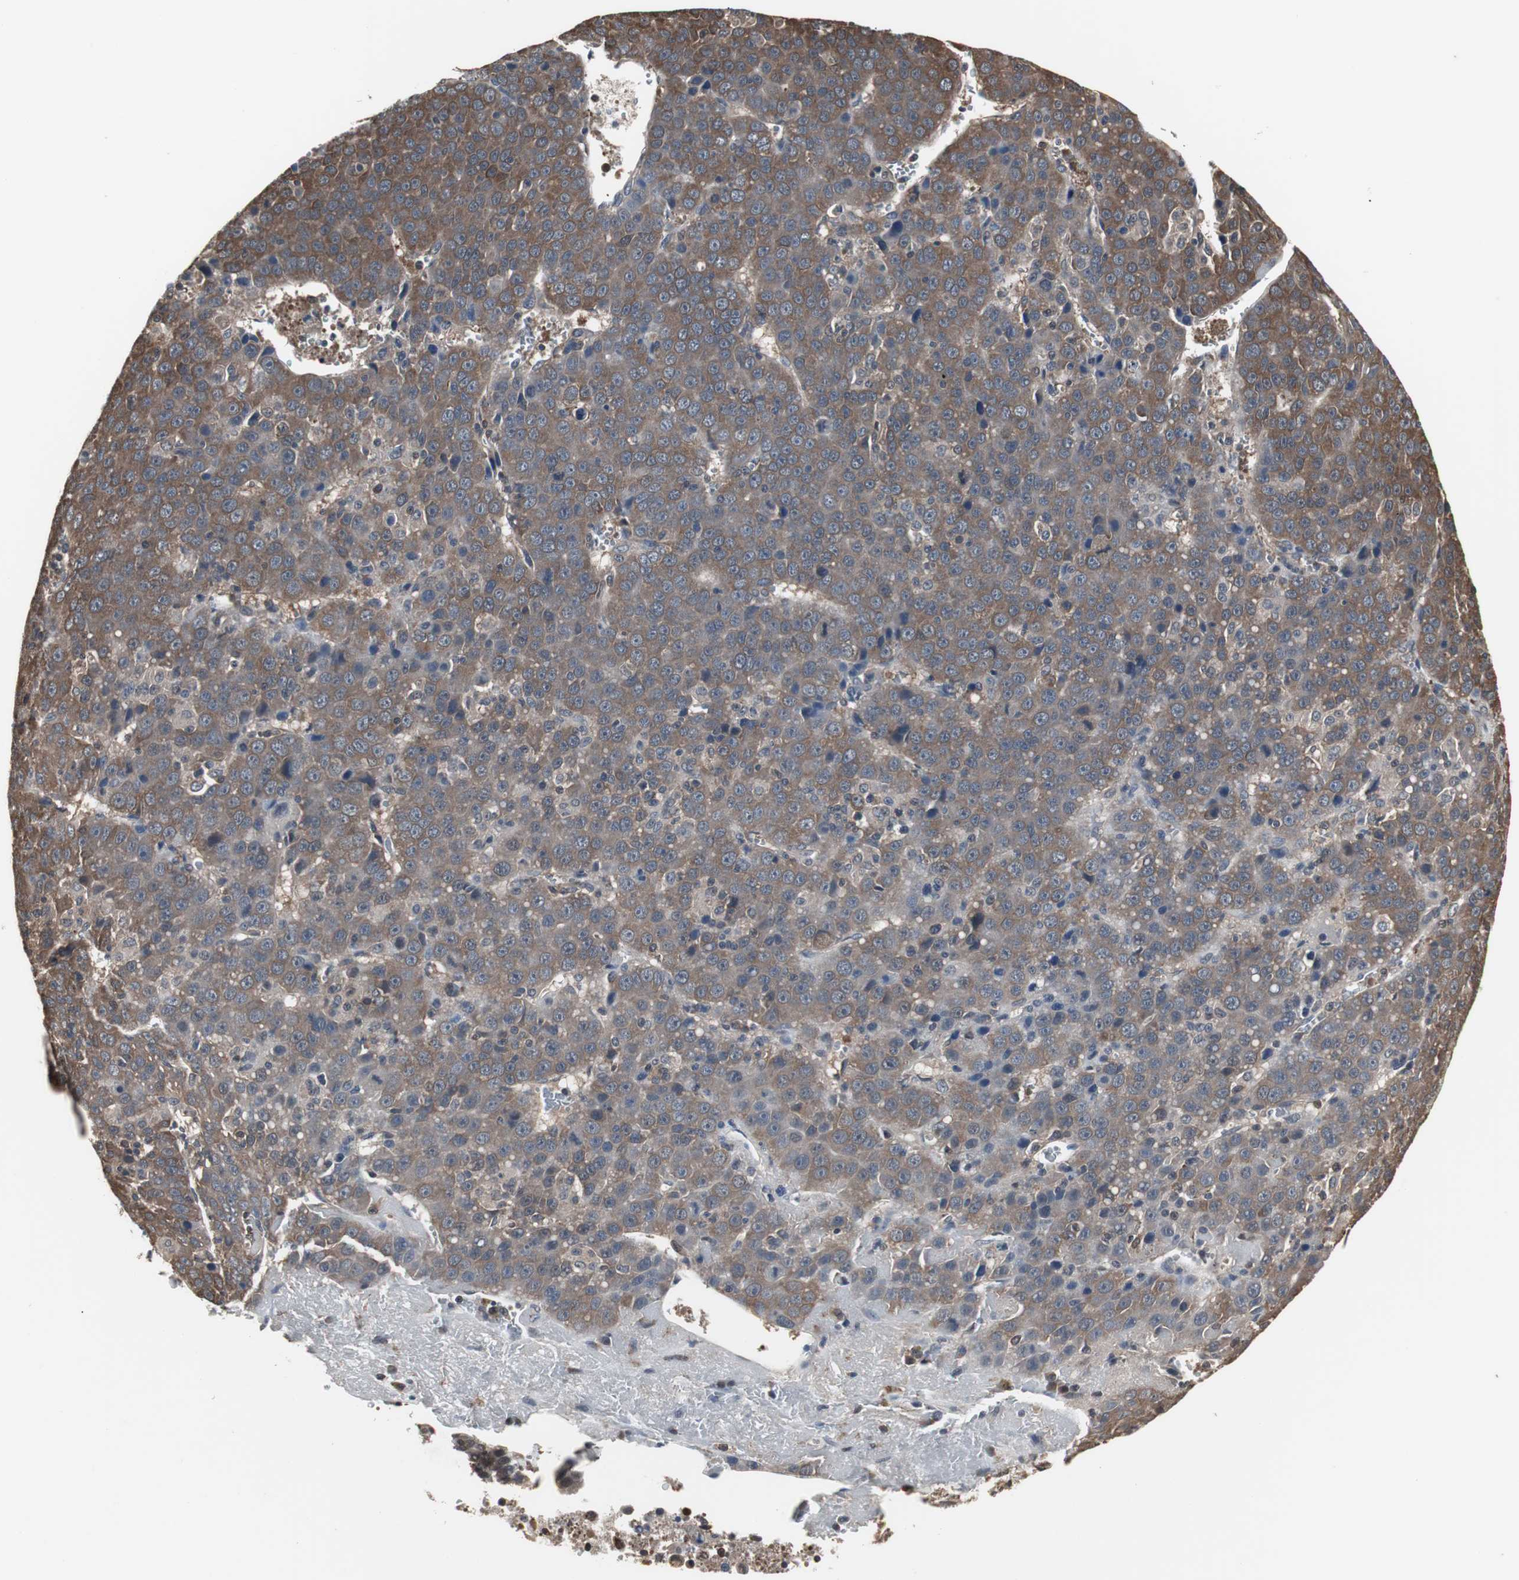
{"staining": {"intensity": "strong", "quantity": ">75%", "location": "cytoplasmic/membranous"}, "tissue": "liver cancer", "cell_type": "Tumor cells", "image_type": "cancer", "snomed": [{"axis": "morphology", "description": "Carcinoma, Hepatocellular, NOS"}, {"axis": "topography", "description": "Liver"}], "caption": "Liver cancer (hepatocellular carcinoma) was stained to show a protein in brown. There is high levels of strong cytoplasmic/membranous staining in about >75% of tumor cells.", "gene": "ZSCAN22", "patient": {"sex": "female", "age": 53}}